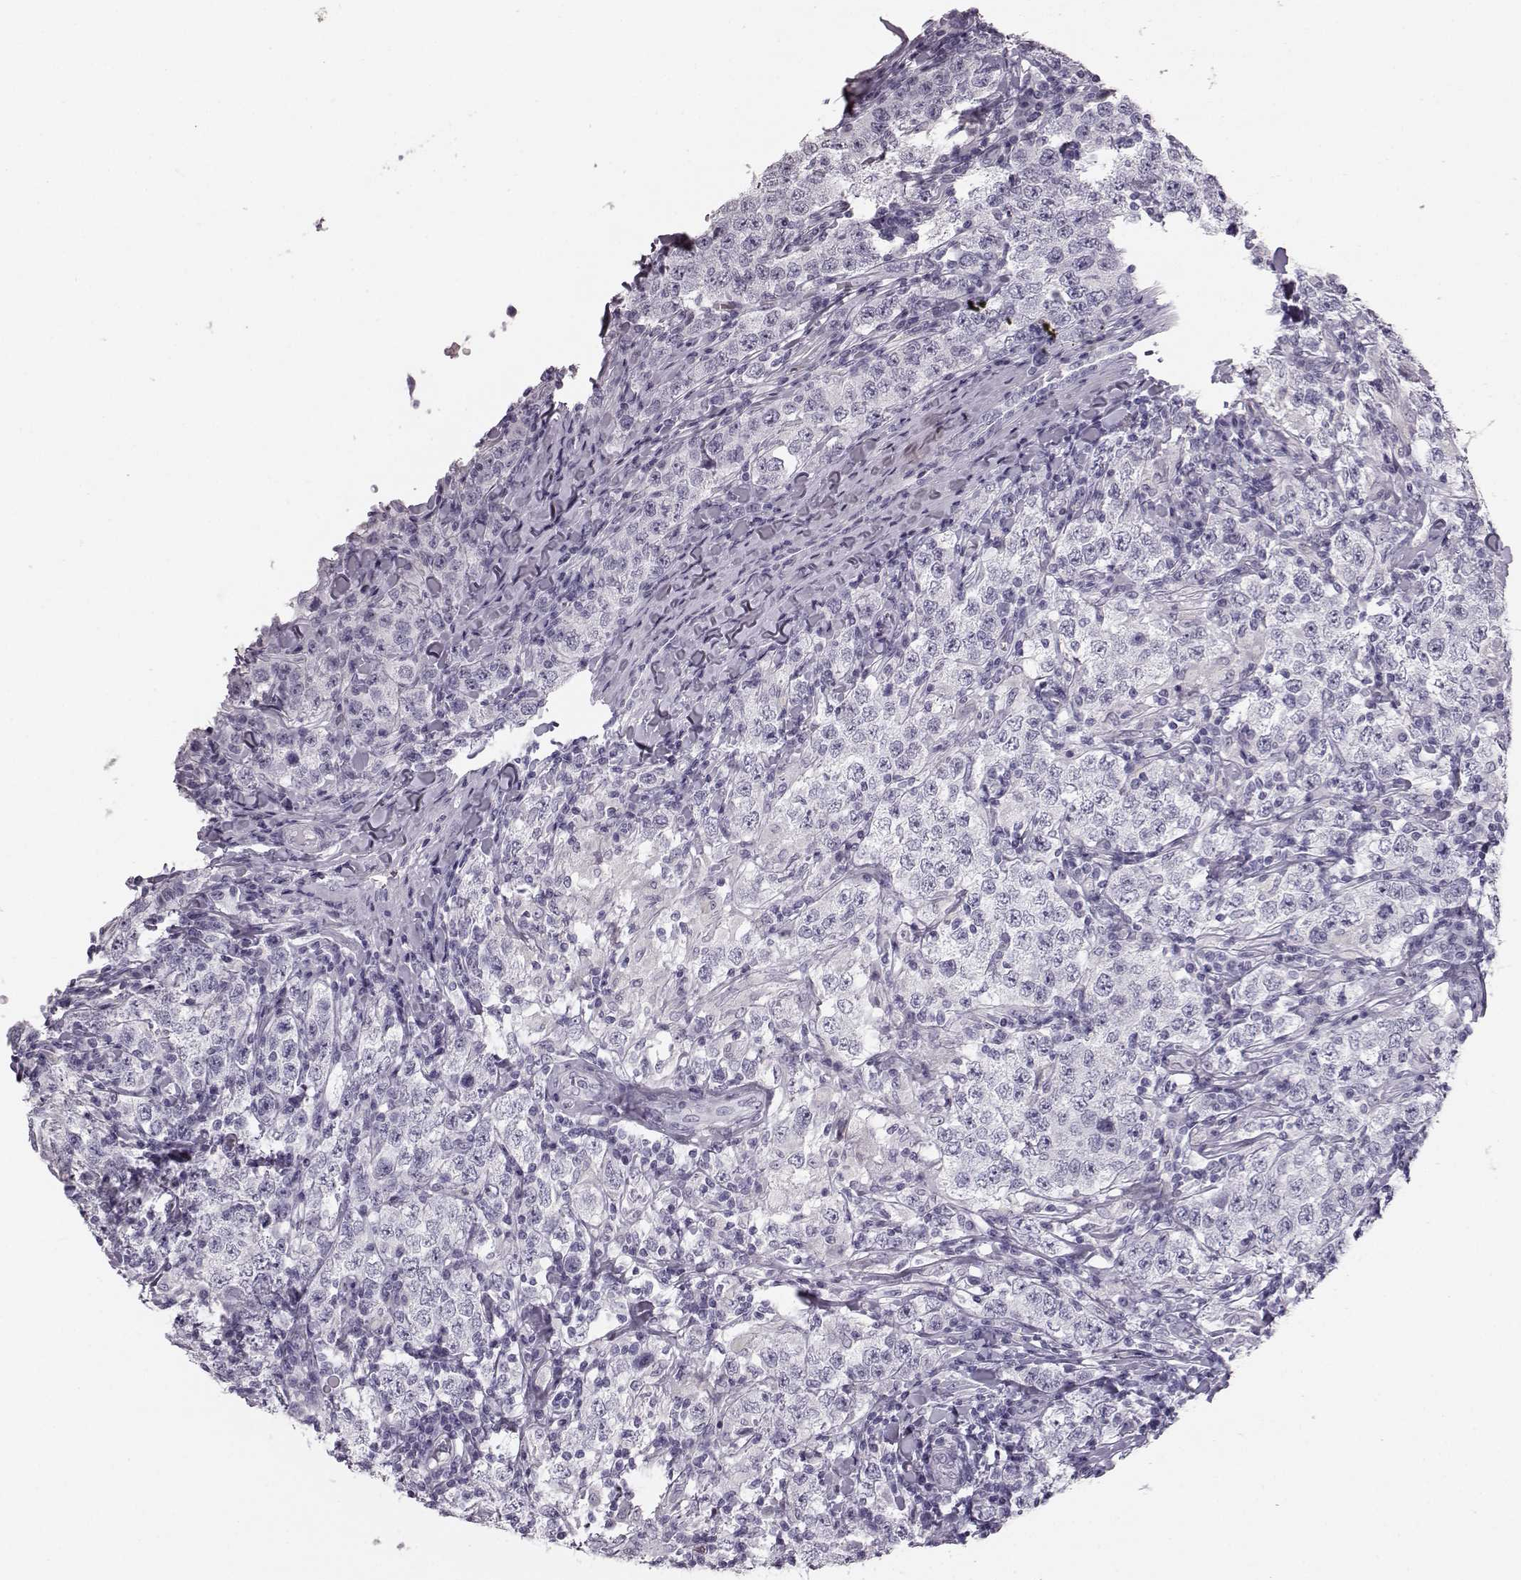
{"staining": {"intensity": "negative", "quantity": "none", "location": "none"}, "tissue": "testis cancer", "cell_type": "Tumor cells", "image_type": "cancer", "snomed": [{"axis": "morphology", "description": "Seminoma, NOS"}, {"axis": "morphology", "description": "Carcinoma, Embryonal, NOS"}, {"axis": "topography", "description": "Testis"}], "caption": "Protein analysis of embryonal carcinoma (testis) exhibits no significant expression in tumor cells.", "gene": "BFSP2", "patient": {"sex": "male", "age": 41}}